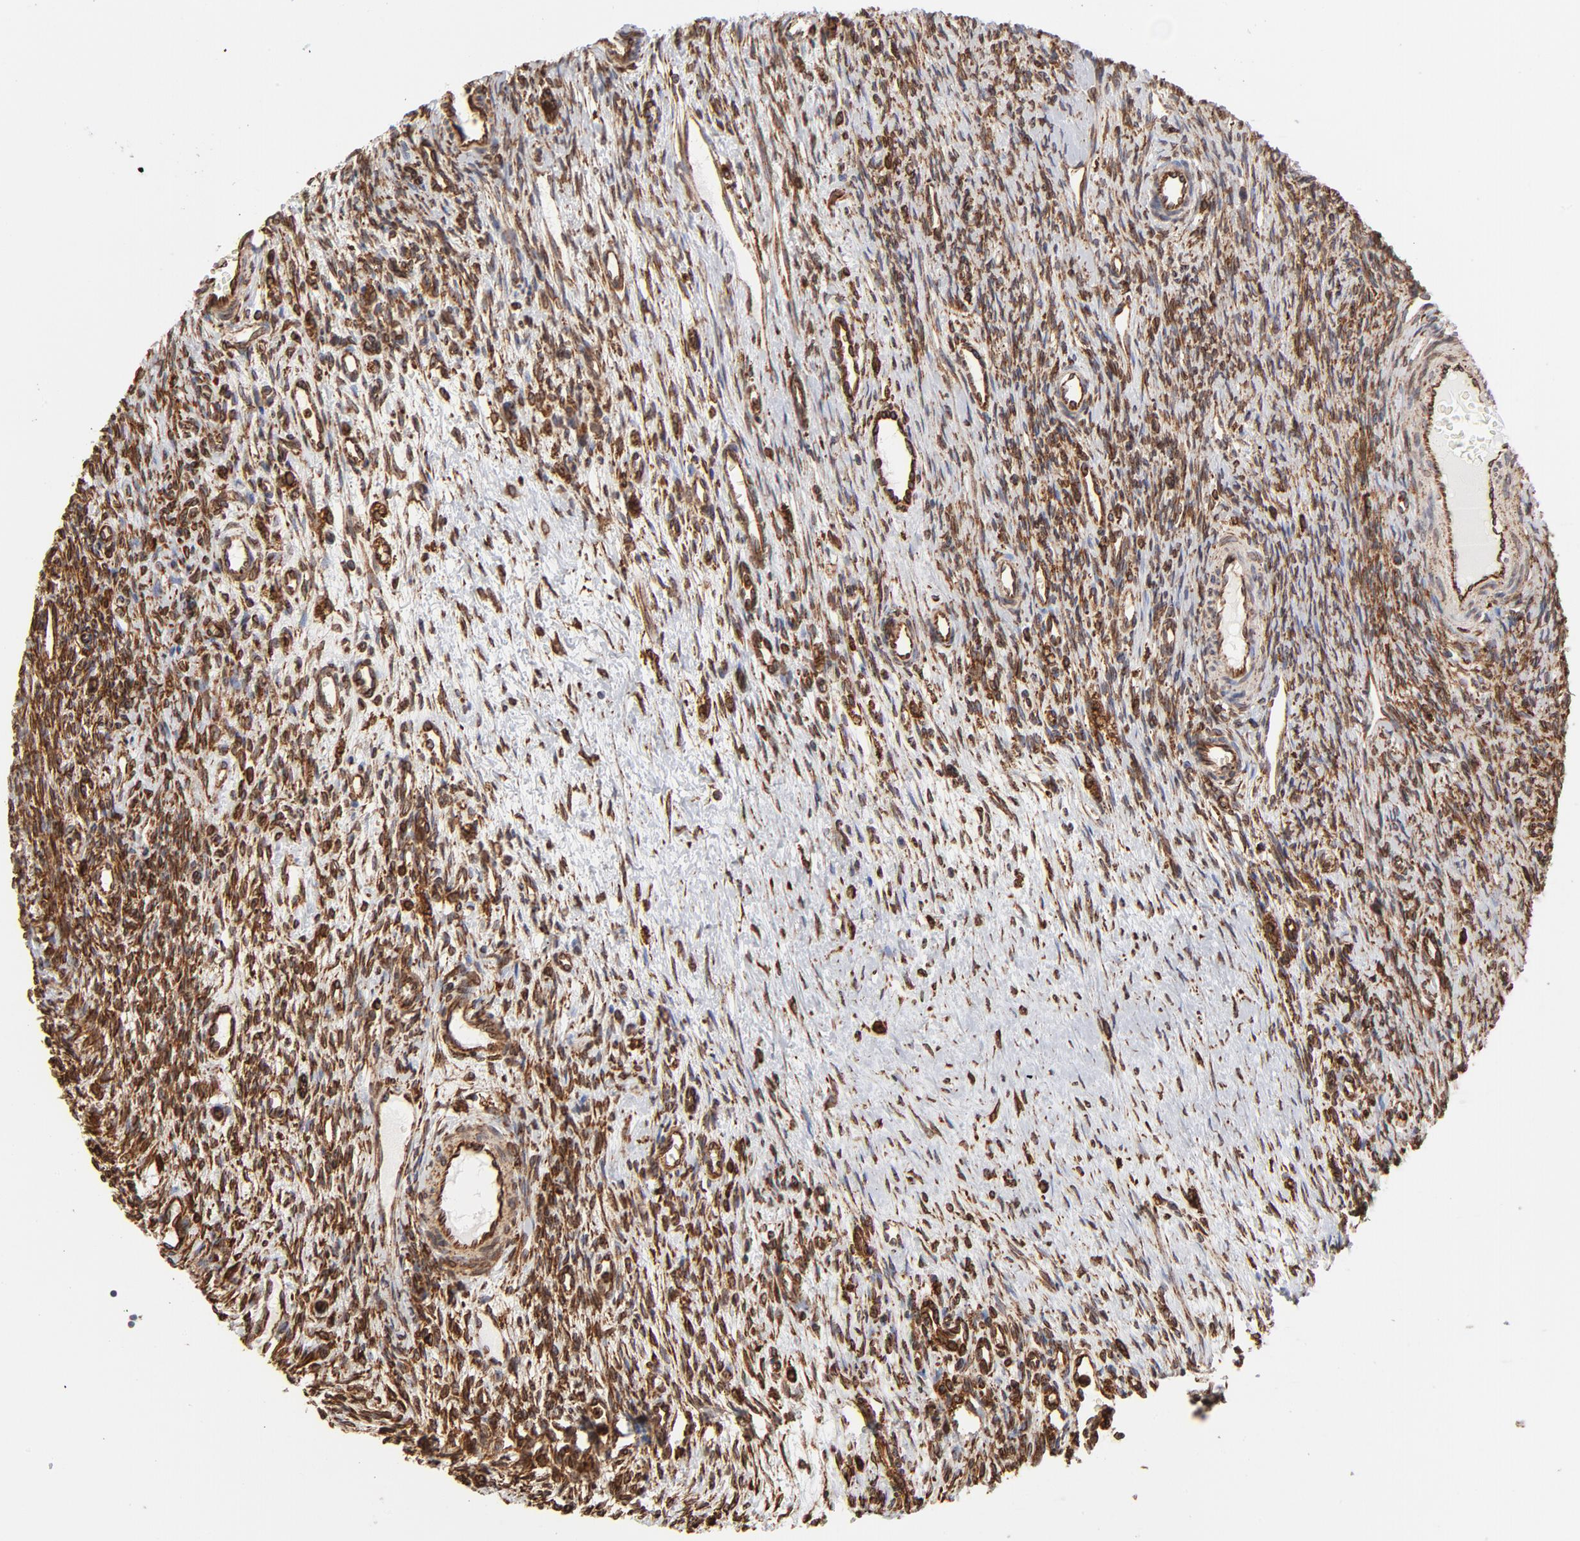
{"staining": {"intensity": "strong", "quantity": ">75%", "location": "cytoplasmic/membranous"}, "tissue": "ovary", "cell_type": "Ovarian stroma cells", "image_type": "normal", "snomed": [{"axis": "morphology", "description": "Normal tissue, NOS"}, {"axis": "topography", "description": "Ovary"}], "caption": "Immunohistochemistry (IHC) staining of benign ovary, which shows high levels of strong cytoplasmic/membranous positivity in about >75% of ovarian stroma cells indicating strong cytoplasmic/membranous protein positivity. The staining was performed using DAB (brown) for protein detection and nuclei were counterstained in hematoxylin (blue).", "gene": "CANX", "patient": {"sex": "female", "age": 33}}